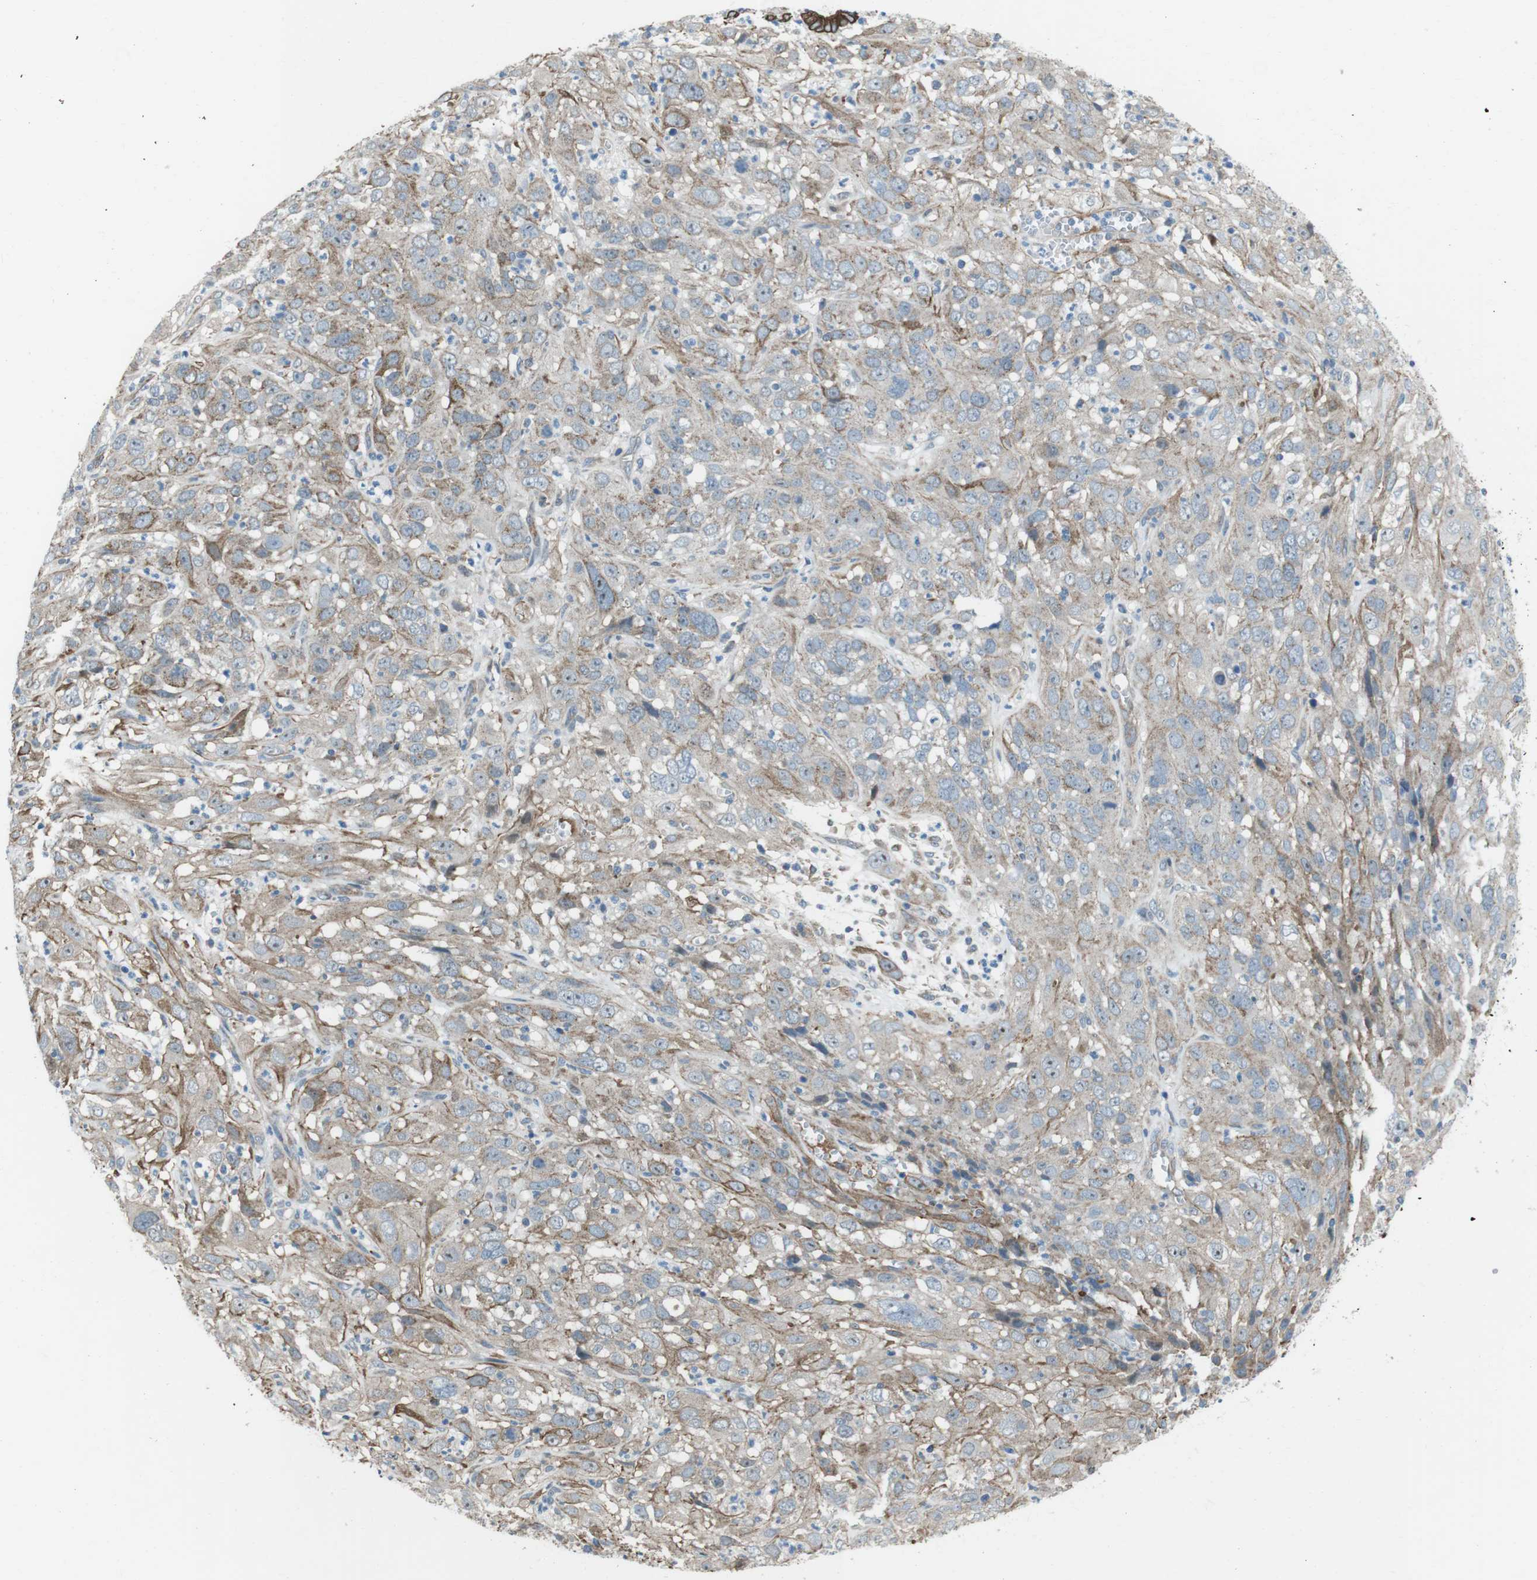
{"staining": {"intensity": "weak", "quantity": ">75%", "location": "cytoplasmic/membranous"}, "tissue": "cervical cancer", "cell_type": "Tumor cells", "image_type": "cancer", "snomed": [{"axis": "morphology", "description": "Squamous cell carcinoma, NOS"}, {"axis": "topography", "description": "Cervix"}], "caption": "Brown immunohistochemical staining in human cervical cancer (squamous cell carcinoma) reveals weak cytoplasmic/membranous positivity in about >75% of tumor cells. The protein is shown in brown color, while the nuclei are stained blue.", "gene": "FAM174B", "patient": {"sex": "female", "age": 32}}